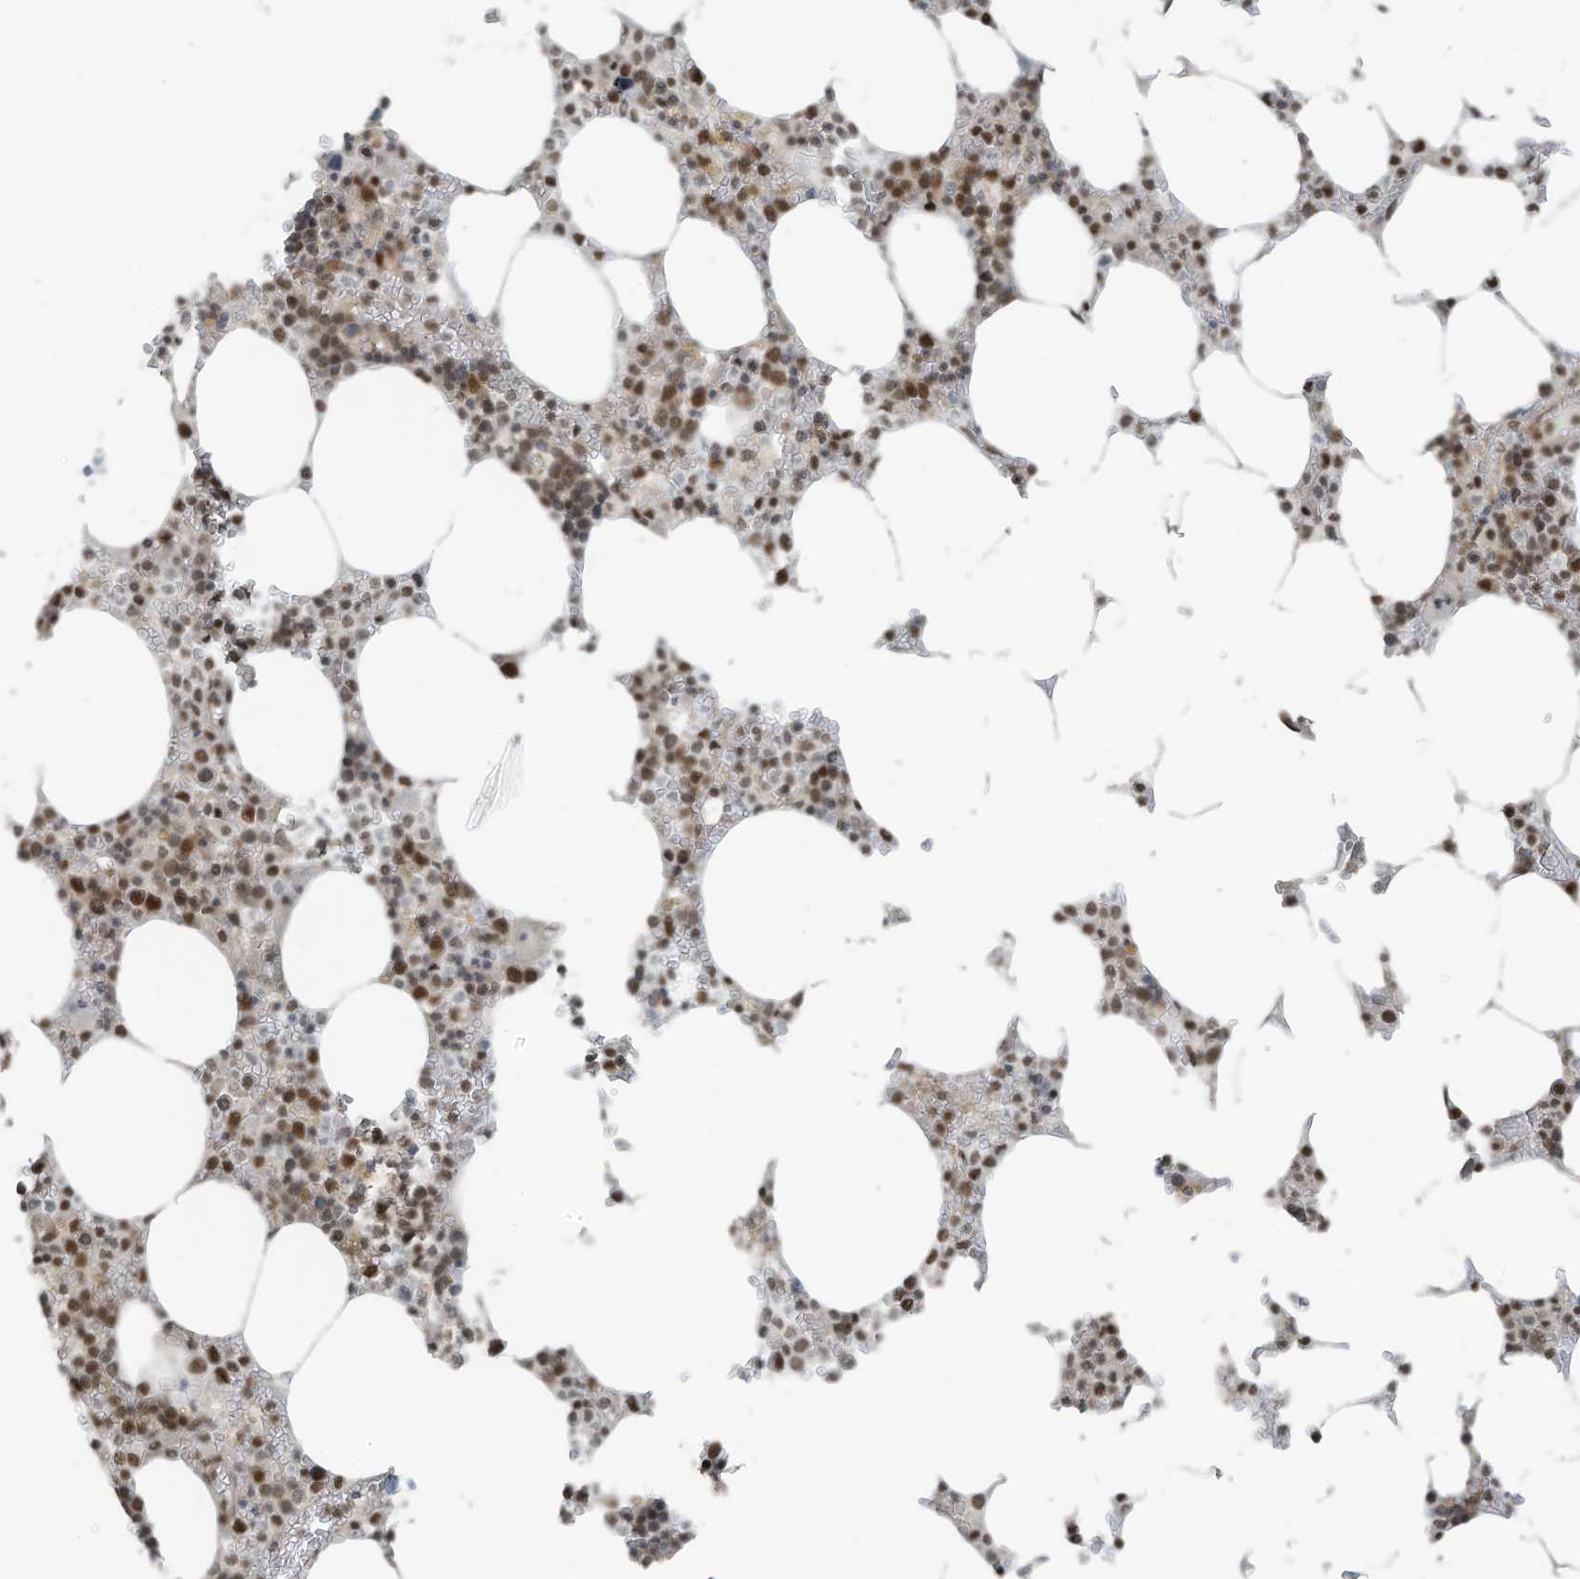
{"staining": {"intensity": "moderate", "quantity": ">75%", "location": "nuclear"}, "tissue": "bone marrow", "cell_type": "Hematopoietic cells", "image_type": "normal", "snomed": [{"axis": "morphology", "description": "Normal tissue, NOS"}, {"axis": "topography", "description": "Bone marrow"}], "caption": "Immunohistochemical staining of unremarkable human bone marrow exhibits >75% levels of moderate nuclear protein positivity in about >75% of hematopoietic cells.", "gene": "PCNP", "patient": {"sex": "male", "age": 70}}